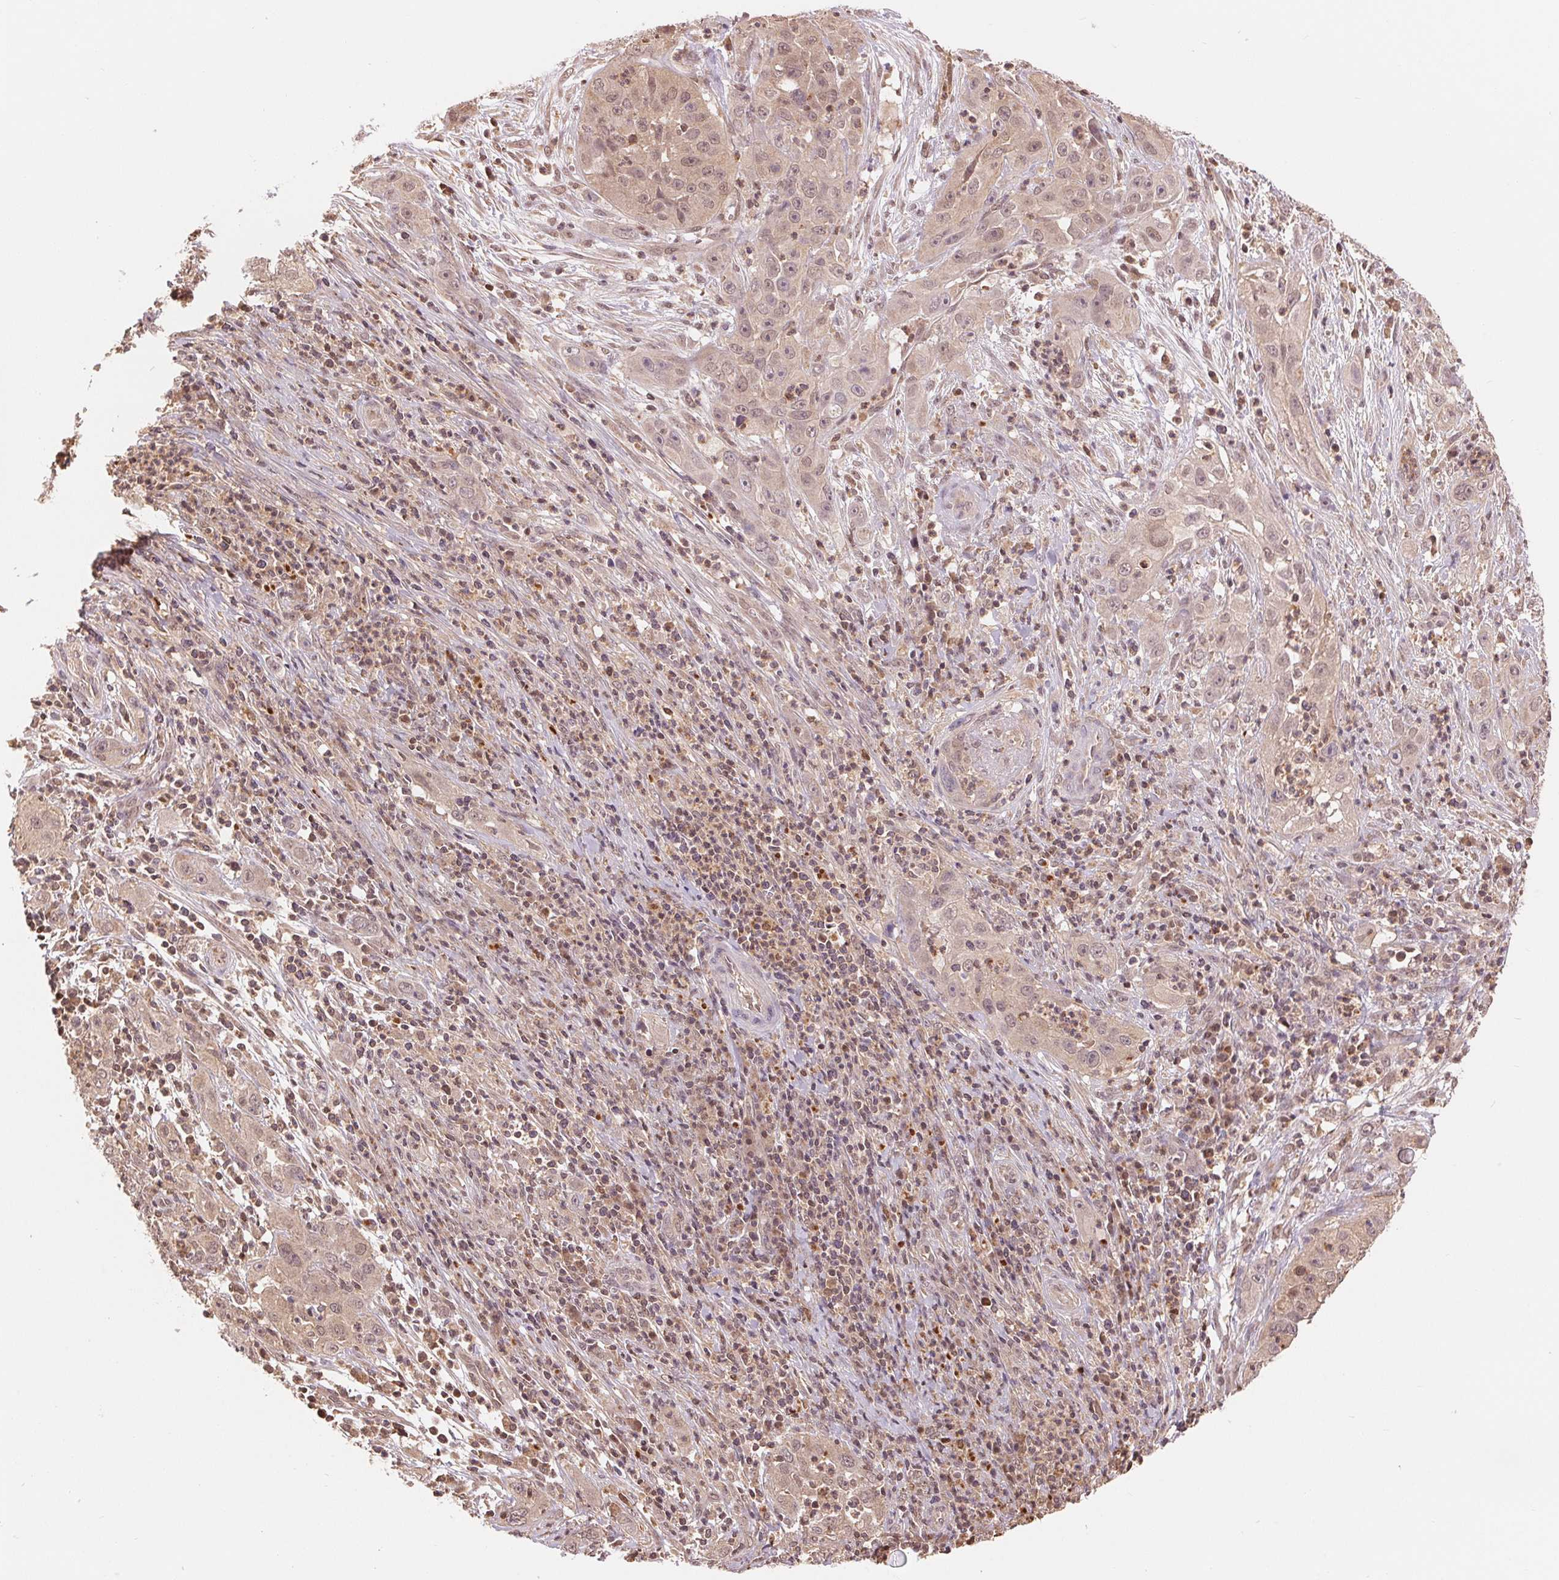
{"staining": {"intensity": "weak", "quantity": ">75%", "location": "nuclear"}, "tissue": "cervical cancer", "cell_type": "Tumor cells", "image_type": "cancer", "snomed": [{"axis": "morphology", "description": "Squamous cell carcinoma, NOS"}, {"axis": "topography", "description": "Cervix"}], "caption": "This is an image of immunohistochemistry (IHC) staining of cervical cancer, which shows weak staining in the nuclear of tumor cells.", "gene": "TMEM273", "patient": {"sex": "female", "age": 32}}